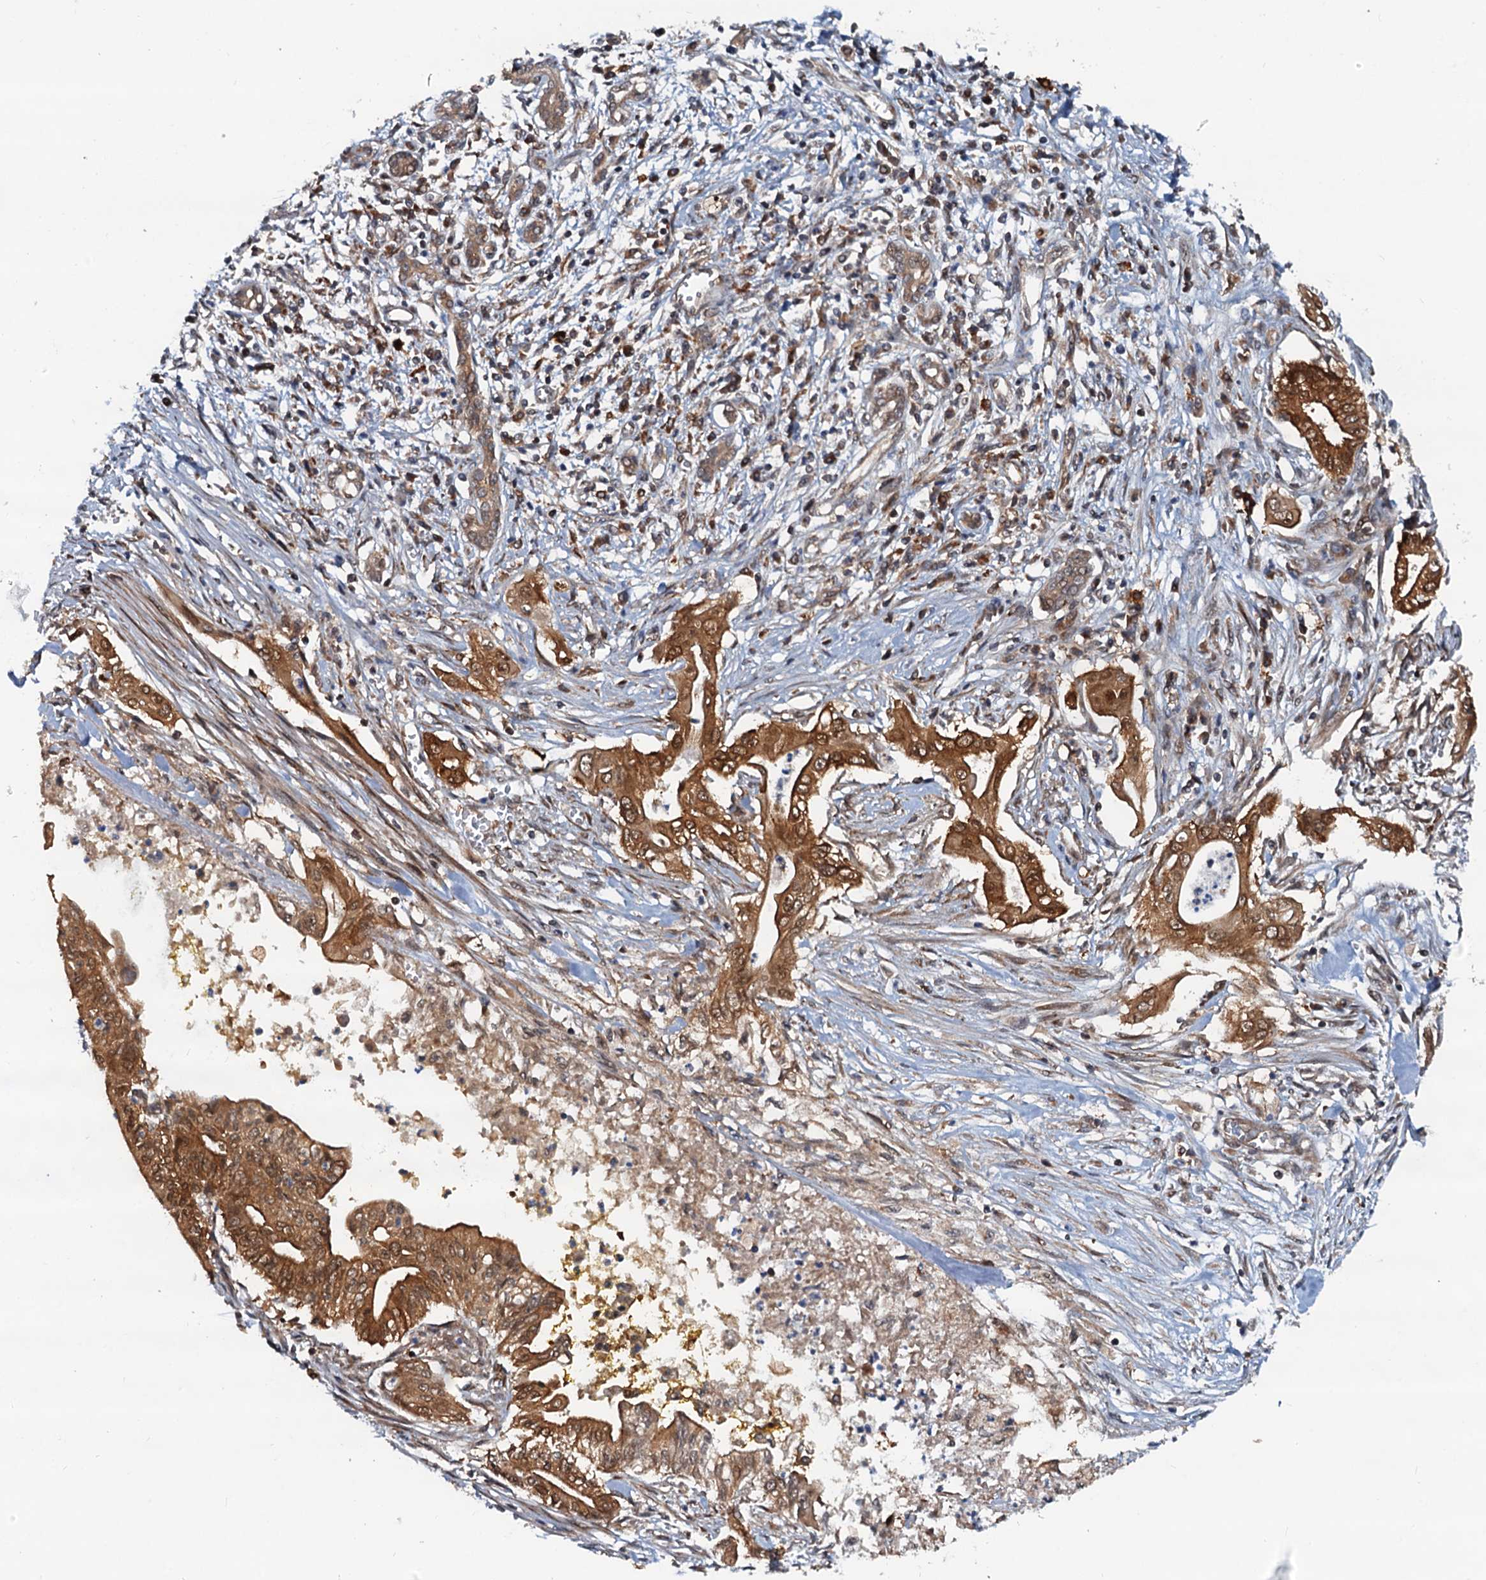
{"staining": {"intensity": "strong", "quantity": ">75%", "location": "cytoplasmic/membranous,nuclear"}, "tissue": "pancreatic cancer", "cell_type": "Tumor cells", "image_type": "cancer", "snomed": [{"axis": "morphology", "description": "Adenocarcinoma, NOS"}, {"axis": "topography", "description": "Pancreas"}], "caption": "Pancreatic cancer stained with immunohistochemistry reveals strong cytoplasmic/membranous and nuclear expression in approximately >75% of tumor cells.", "gene": "AAGAB", "patient": {"sex": "male", "age": 58}}